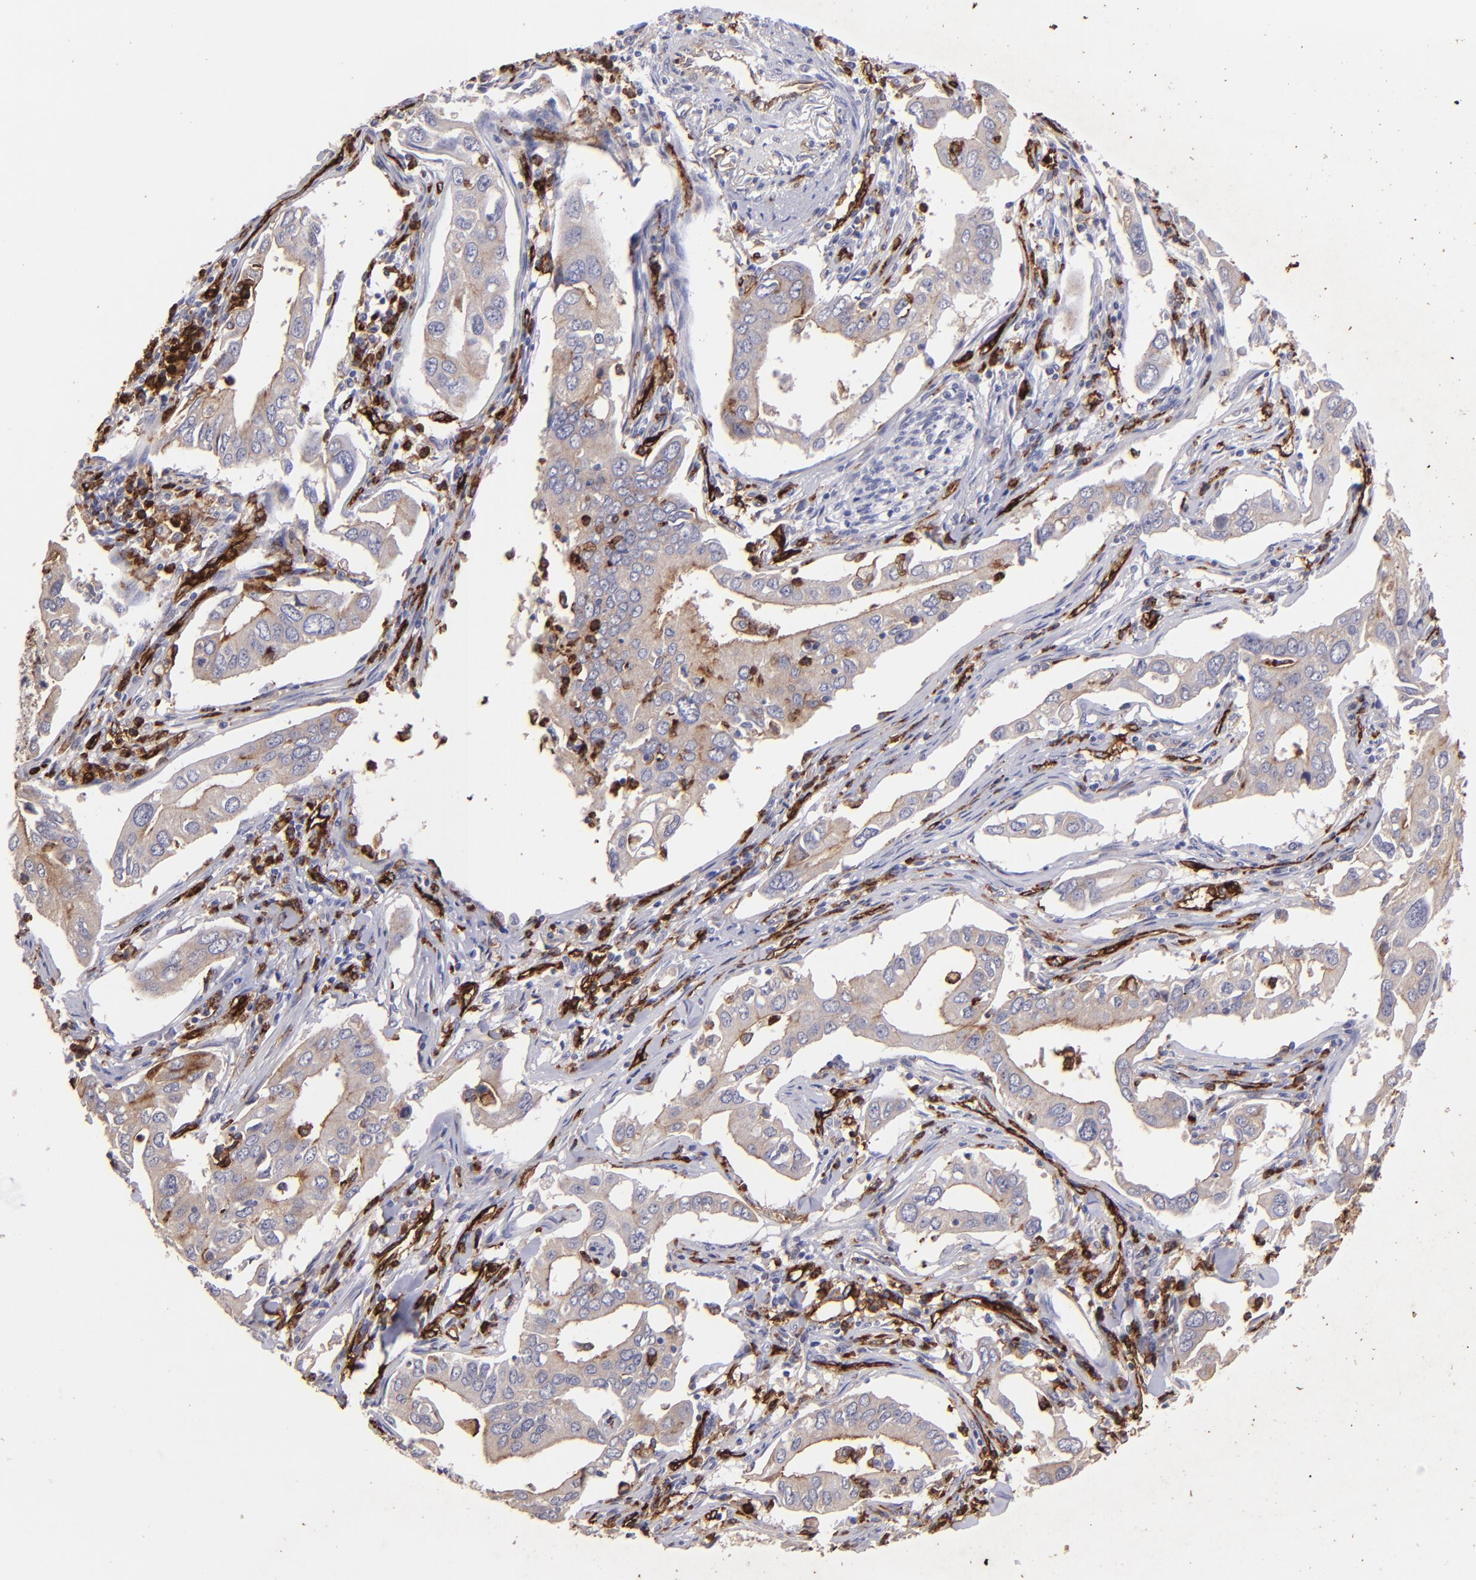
{"staining": {"intensity": "weak", "quantity": "25%-75%", "location": "cytoplasmic/membranous"}, "tissue": "lung cancer", "cell_type": "Tumor cells", "image_type": "cancer", "snomed": [{"axis": "morphology", "description": "Adenocarcinoma, NOS"}, {"axis": "topography", "description": "Lung"}], "caption": "Adenocarcinoma (lung) stained with a brown dye shows weak cytoplasmic/membranous positive expression in about 25%-75% of tumor cells.", "gene": "DYSF", "patient": {"sex": "male", "age": 48}}